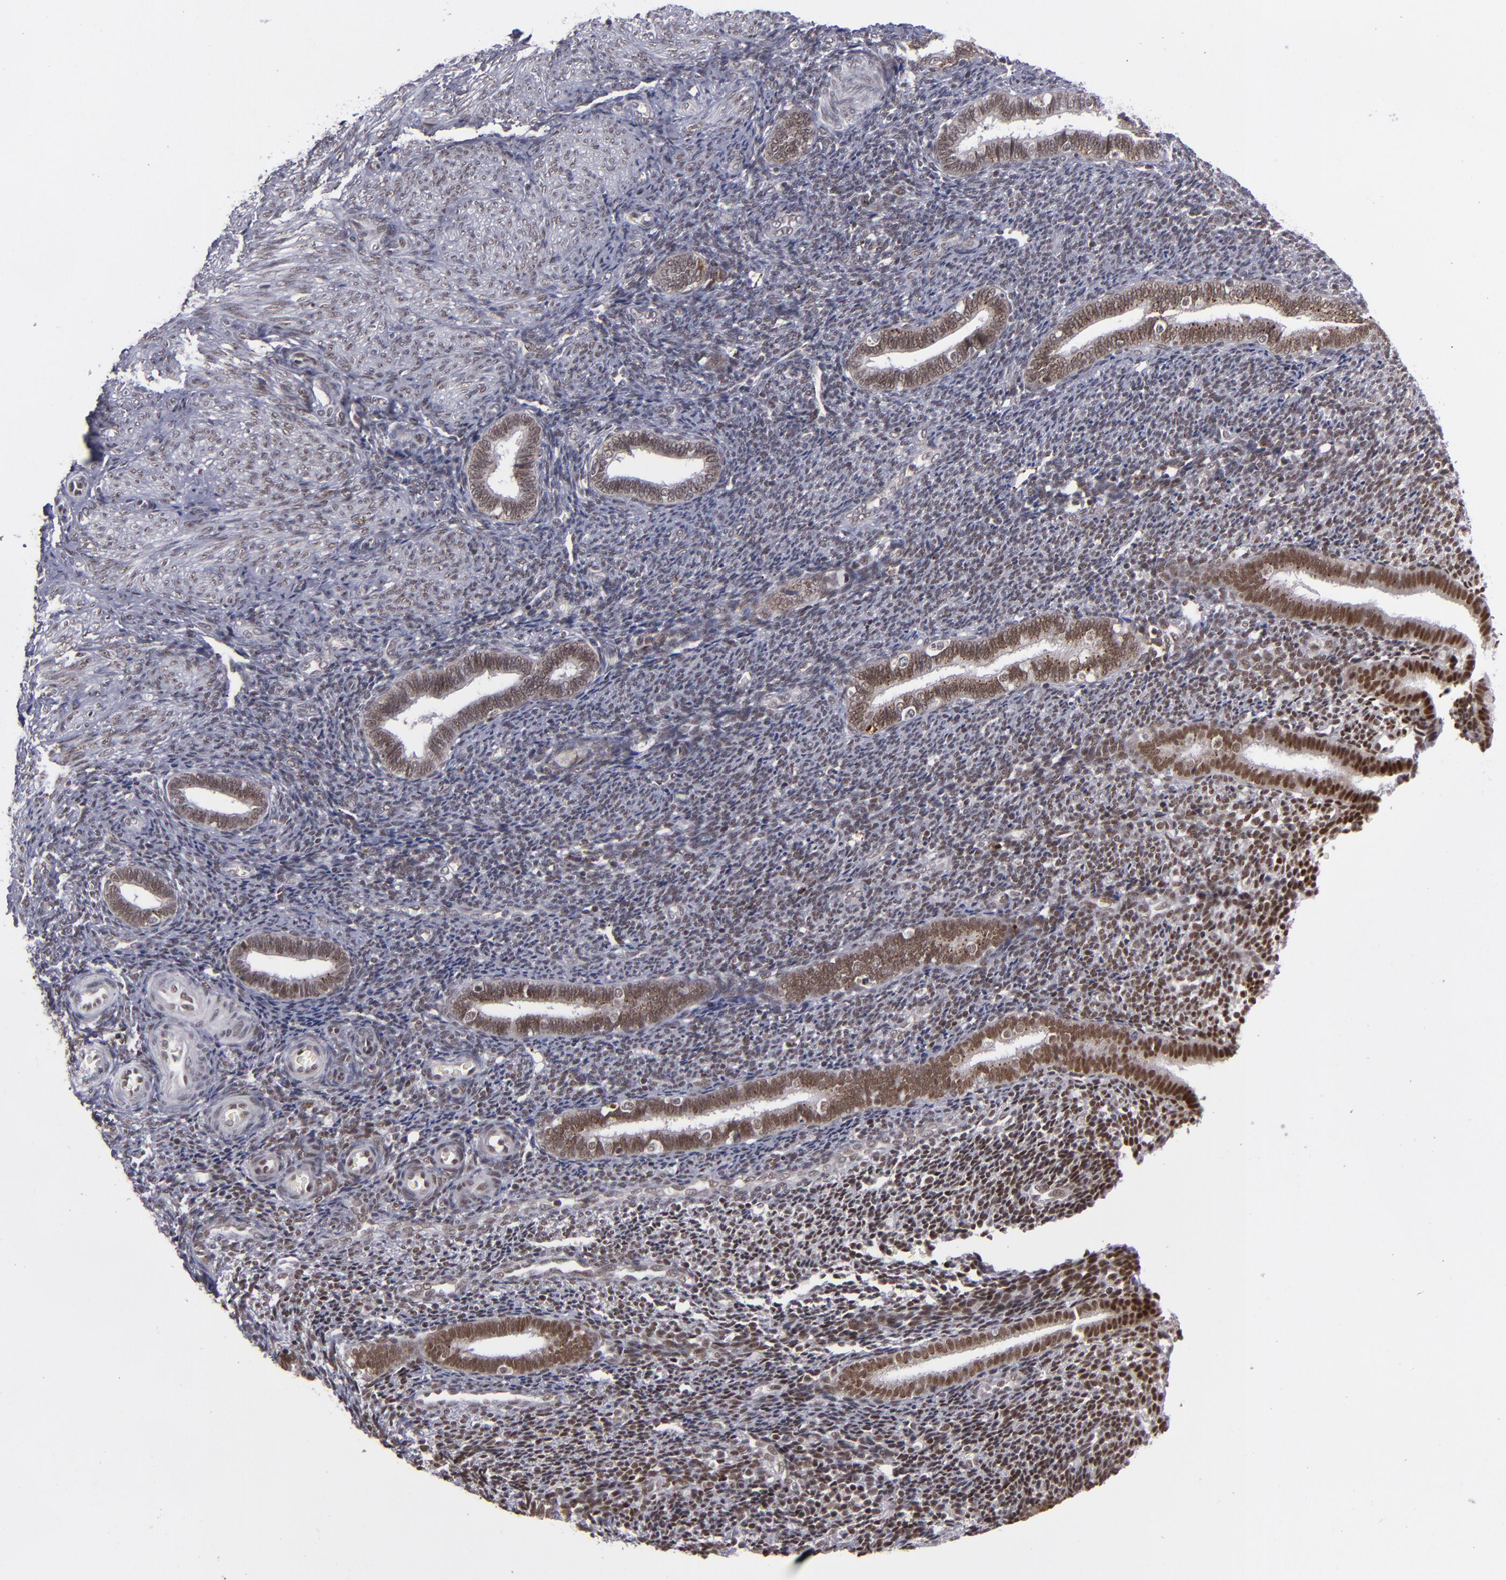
{"staining": {"intensity": "moderate", "quantity": ">75%", "location": "nuclear"}, "tissue": "endometrium", "cell_type": "Cells in endometrial stroma", "image_type": "normal", "snomed": [{"axis": "morphology", "description": "Normal tissue, NOS"}, {"axis": "topography", "description": "Endometrium"}], "caption": "Protein expression analysis of normal endometrium shows moderate nuclear expression in about >75% of cells in endometrial stroma. Using DAB (brown) and hematoxylin (blue) stains, captured at high magnification using brightfield microscopy.", "gene": "MLLT3", "patient": {"sex": "female", "age": 27}}